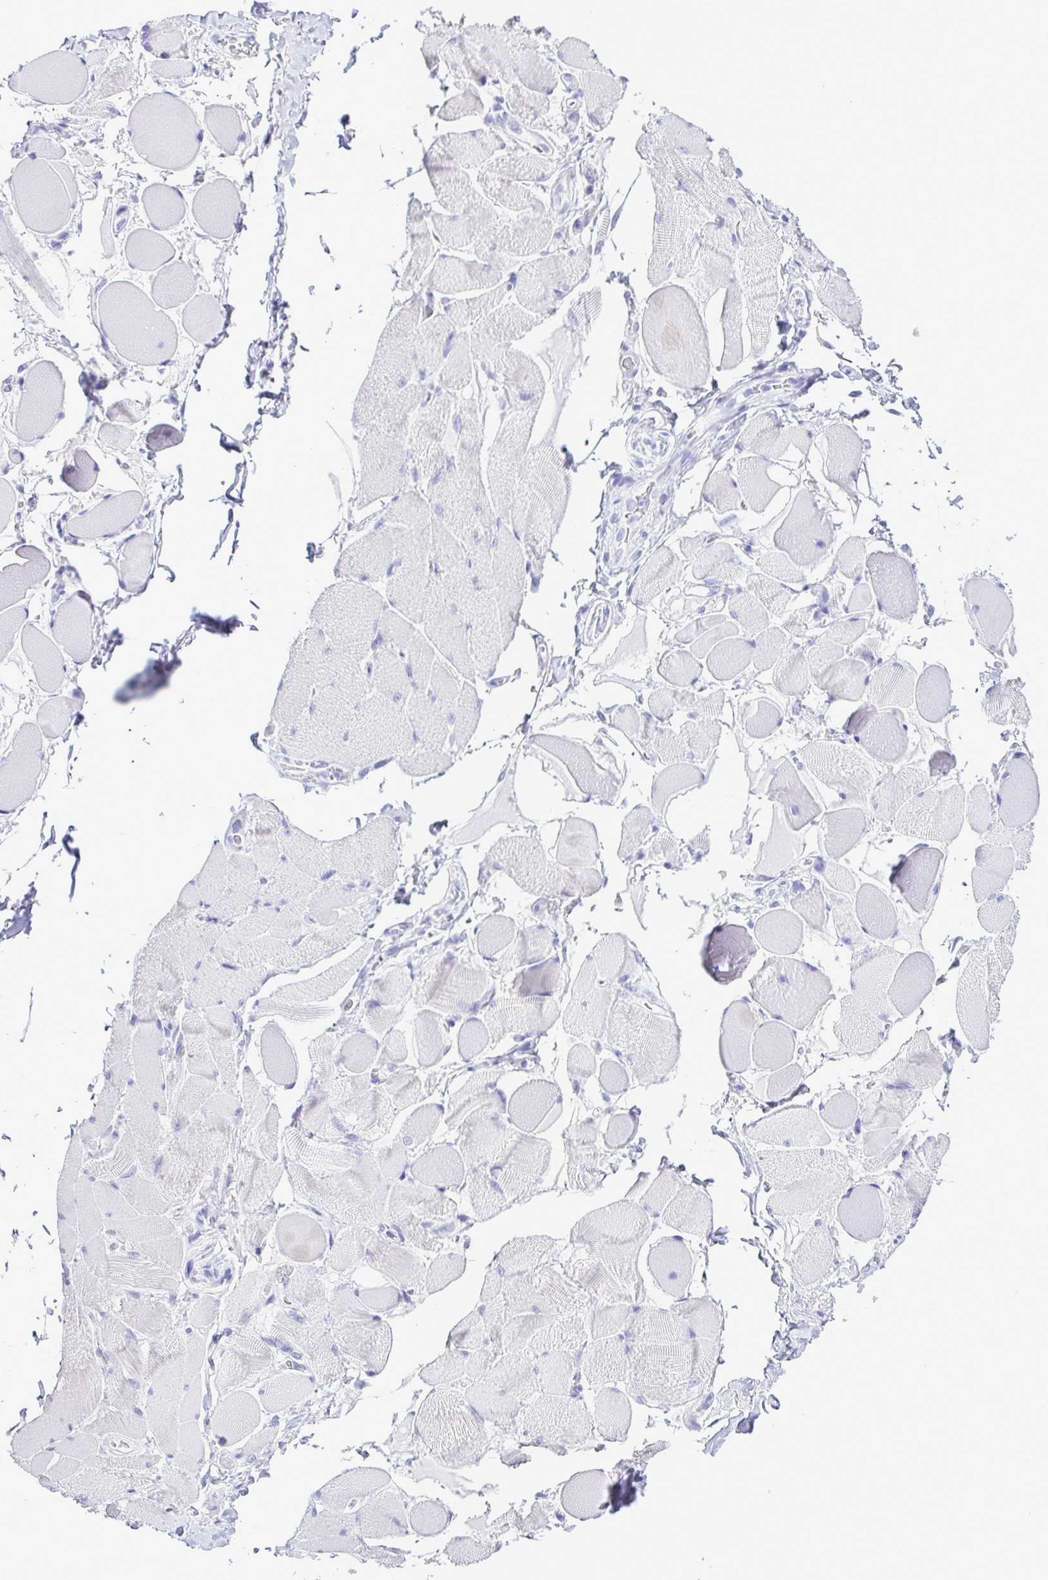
{"staining": {"intensity": "negative", "quantity": "none", "location": "none"}, "tissue": "skeletal muscle", "cell_type": "Myocytes", "image_type": "normal", "snomed": [{"axis": "morphology", "description": "Normal tissue, NOS"}, {"axis": "topography", "description": "Skeletal muscle"}, {"axis": "topography", "description": "Anal"}, {"axis": "topography", "description": "Peripheral nerve tissue"}], "caption": "This is an immunohistochemistry (IHC) histopathology image of unremarkable human skeletal muscle. There is no staining in myocytes.", "gene": "CASP14", "patient": {"sex": "male", "age": 53}}